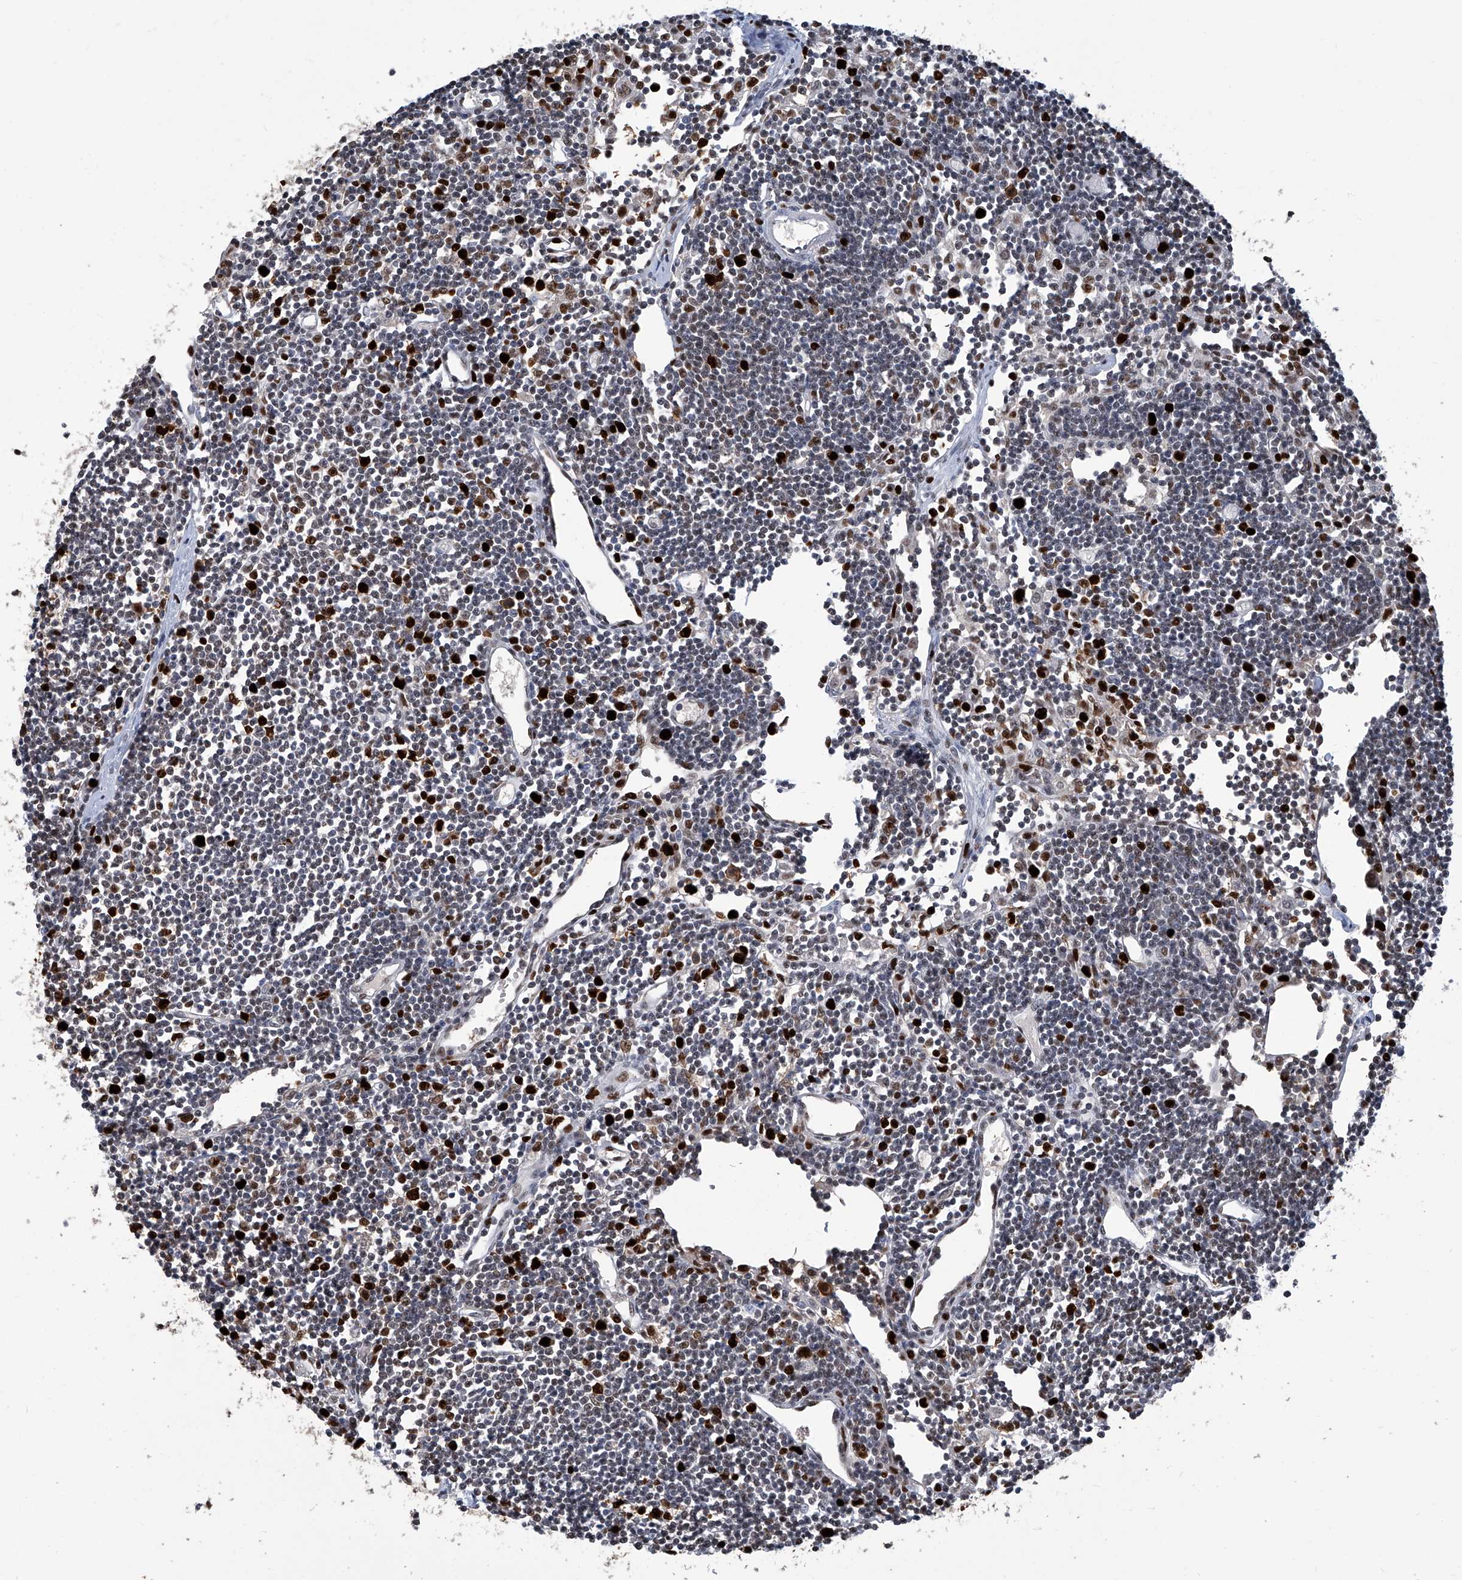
{"staining": {"intensity": "strong", "quantity": ">75%", "location": "cytoplasmic/membranous,nuclear"}, "tissue": "lymph node", "cell_type": "Germinal center cells", "image_type": "normal", "snomed": [{"axis": "morphology", "description": "Normal tissue, NOS"}, {"axis": "topography", "description": "Lymph node"}], "caption": "This image shows normal lymph node stained with immunohistochemistry (IHC) to label a protein in brown. The cytoplasmic/membranous,nuclear of germinal center cells show strong positivity for the protein. Nuclei are counter-stained blue.", "gene": "PCNA", "patient": {"sex": "female", "age": 11}}